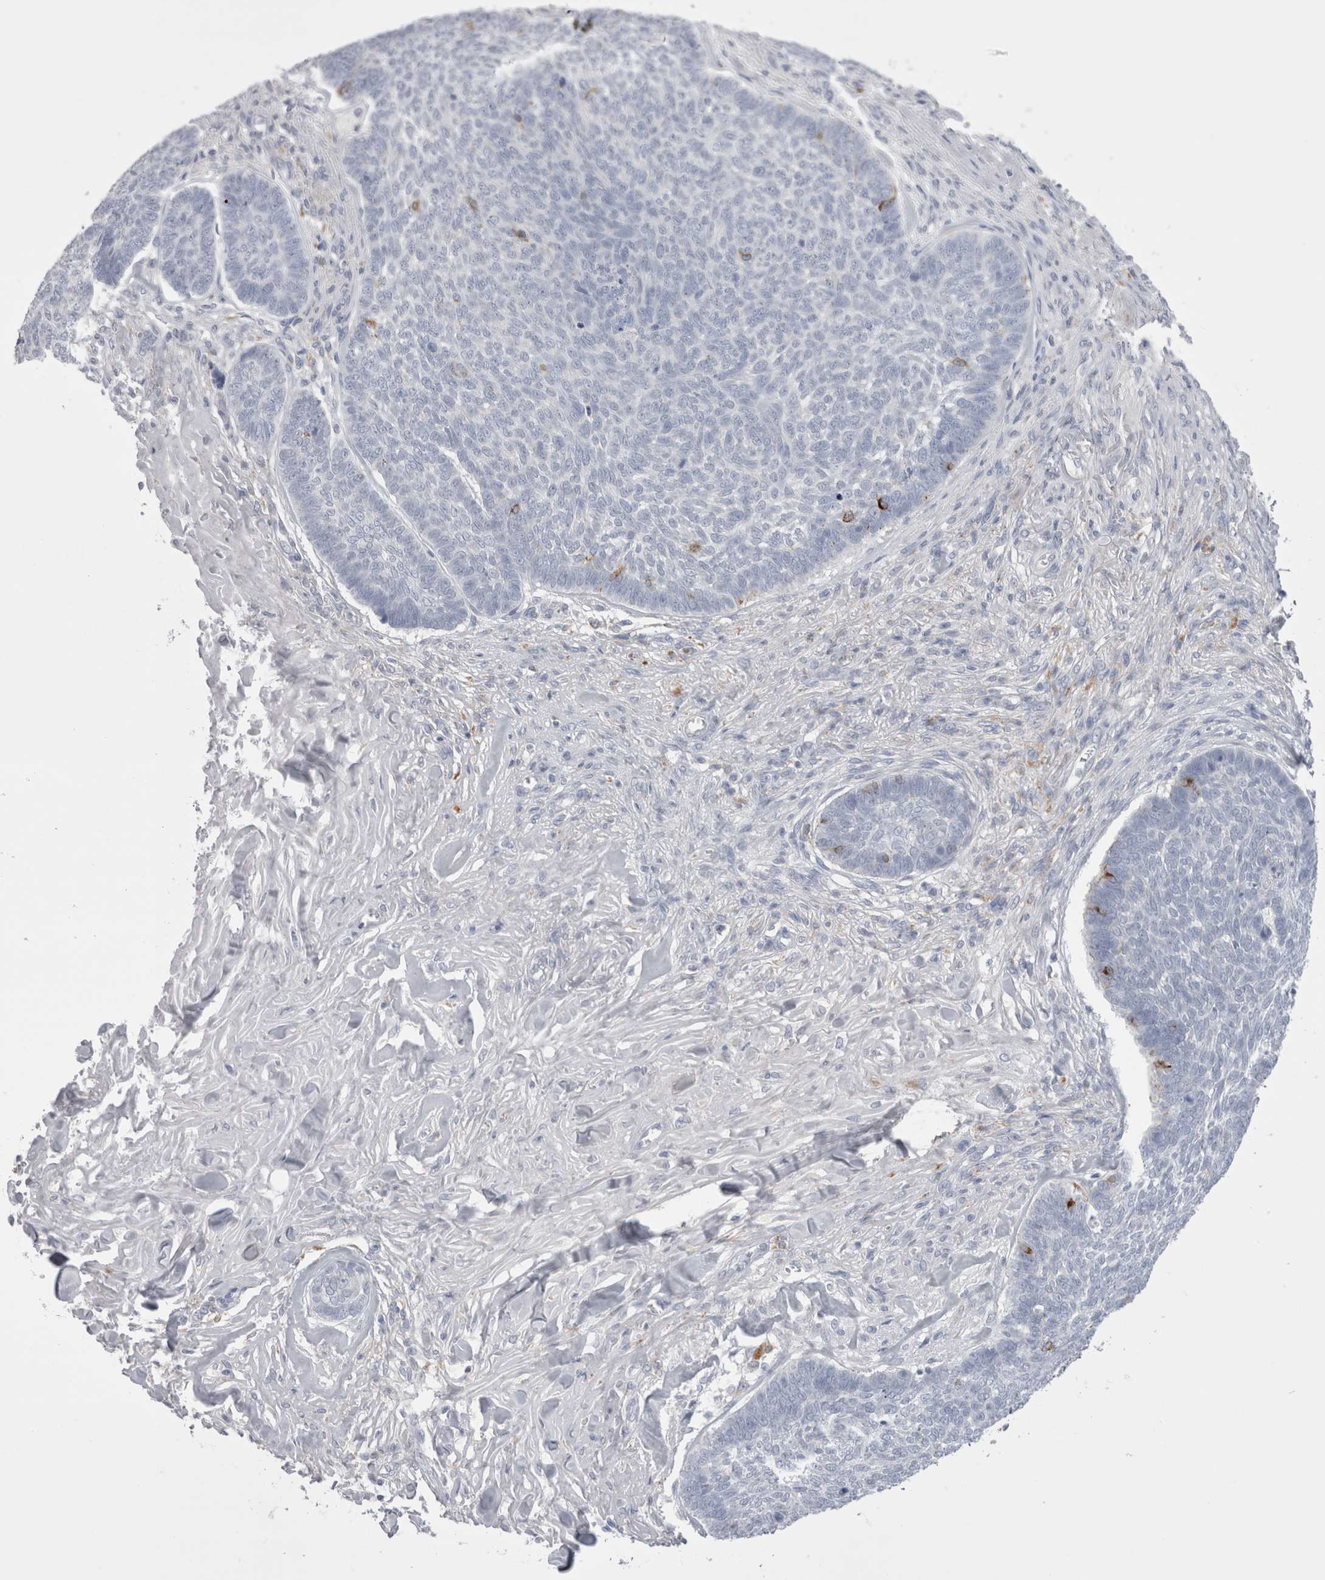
{"staining": {"intensity": "negative", "quantity": "none", "location": "none"}, "tissue": "skin cancer", "cell_type": "Tumor cells", "image_type": "cancer", "snomed": [{"axis": "morphology", "description": "Basal cell carcinoma"}, {"axis": "topography", "description": "Skin"}], "caption": "Tumor cells show no significant positivity in skin basal cell carcinoma.", "gene": "EPDR1", "patient": {"sex": "male", "age": 84}}